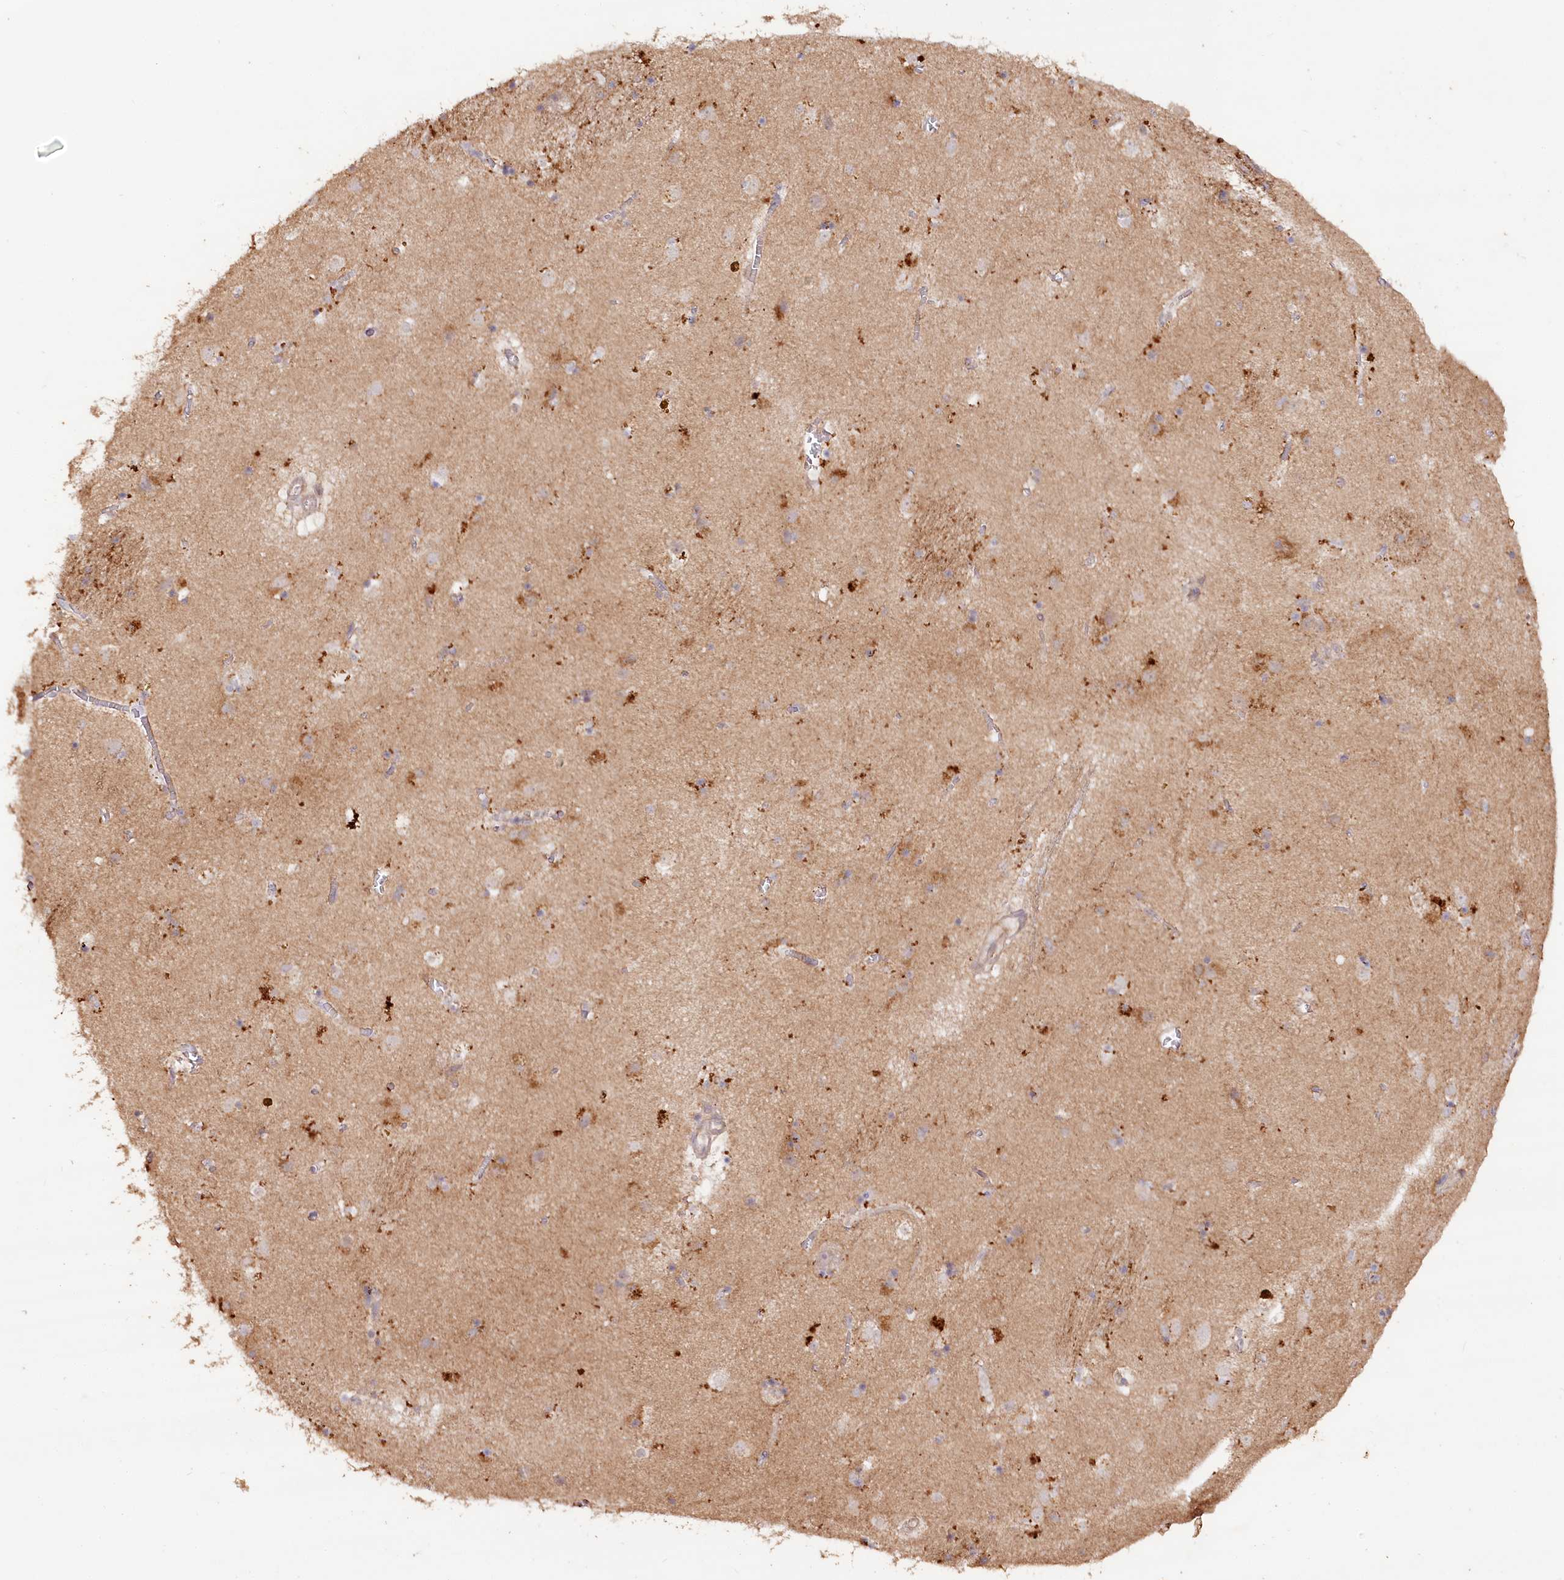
{"staining": {"intensity": "weak", "quantity": "<25%", "location": "cytoplasmic/membranous"}, "tissue": "caudate", "cell_type": "Glial cells", "image_type": "normal", "snomed": [{"axis": "morphology", "description": "Normal tissue, NOS"}, {"axis": "topography", "description": "Lateral ventricle wall"}], "caption": "Glial cells are negative for brown protein staining in benign caudate. (Immunohistochemistry (ihc), brightfield microscopy, high magnification).", "gene": "IRAK1BP1", "patient": {"sex": "male", "age": 70}}